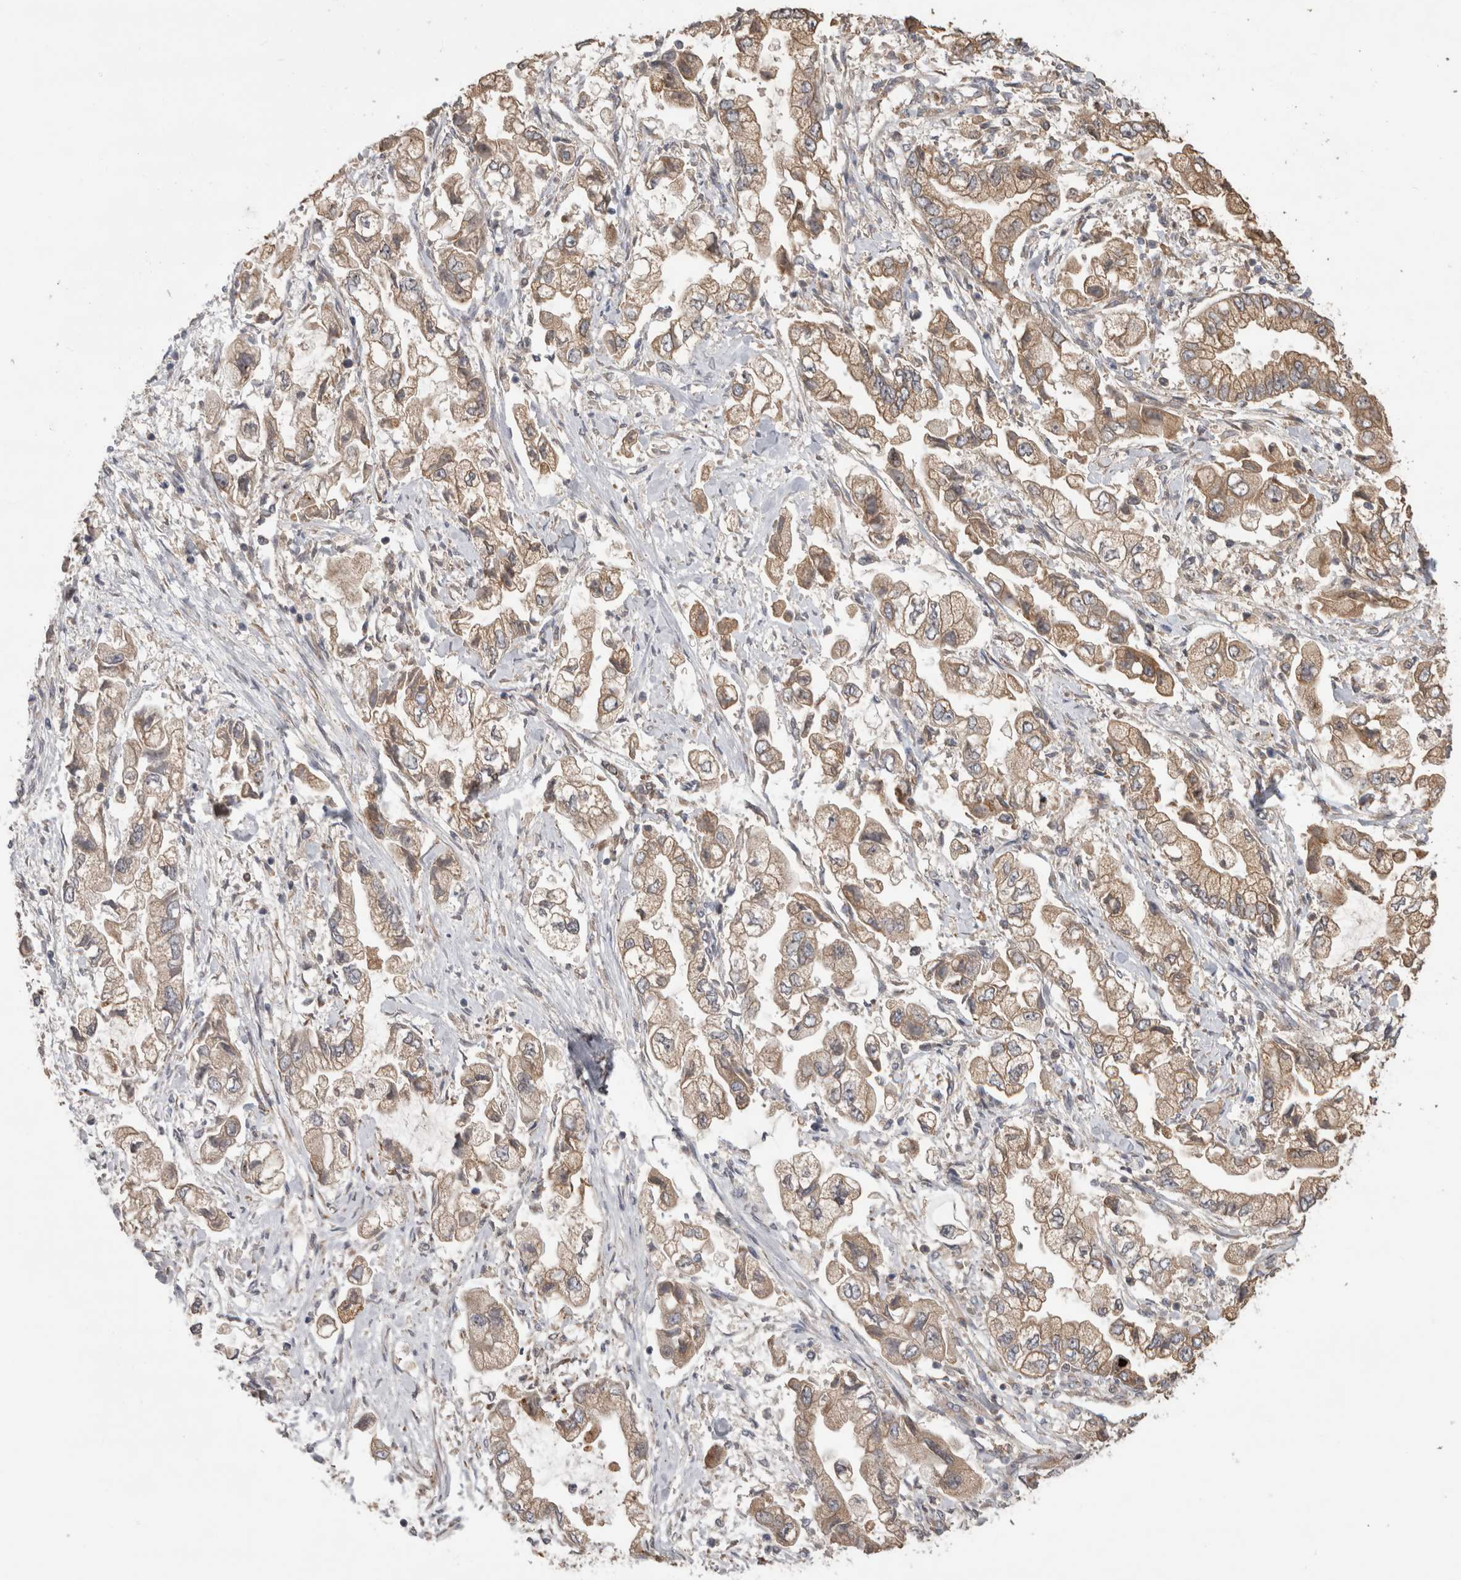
{"staining": {"intensity": "weak", "quantity": ">75%", "location": "cytoplasmic/membranous"}, "tissue": "stomach cancer", "cell_type": "Tumor cells", "image_type": "cancer", "snomed": [{"axis": "morphology", "description": "Normal tissue, NOS"}, {"axis": "morphology", "description": "Adenocarcinoma, NOS"}, {"axis": "topography", "description": "Stomach"}], "caption": "Human adenocarcinoma (stomach) stained with a protein marker reveals weak staining in tumor cells.", "gene": "TBCE", "patient": {"sex": "male", "age": 62}}